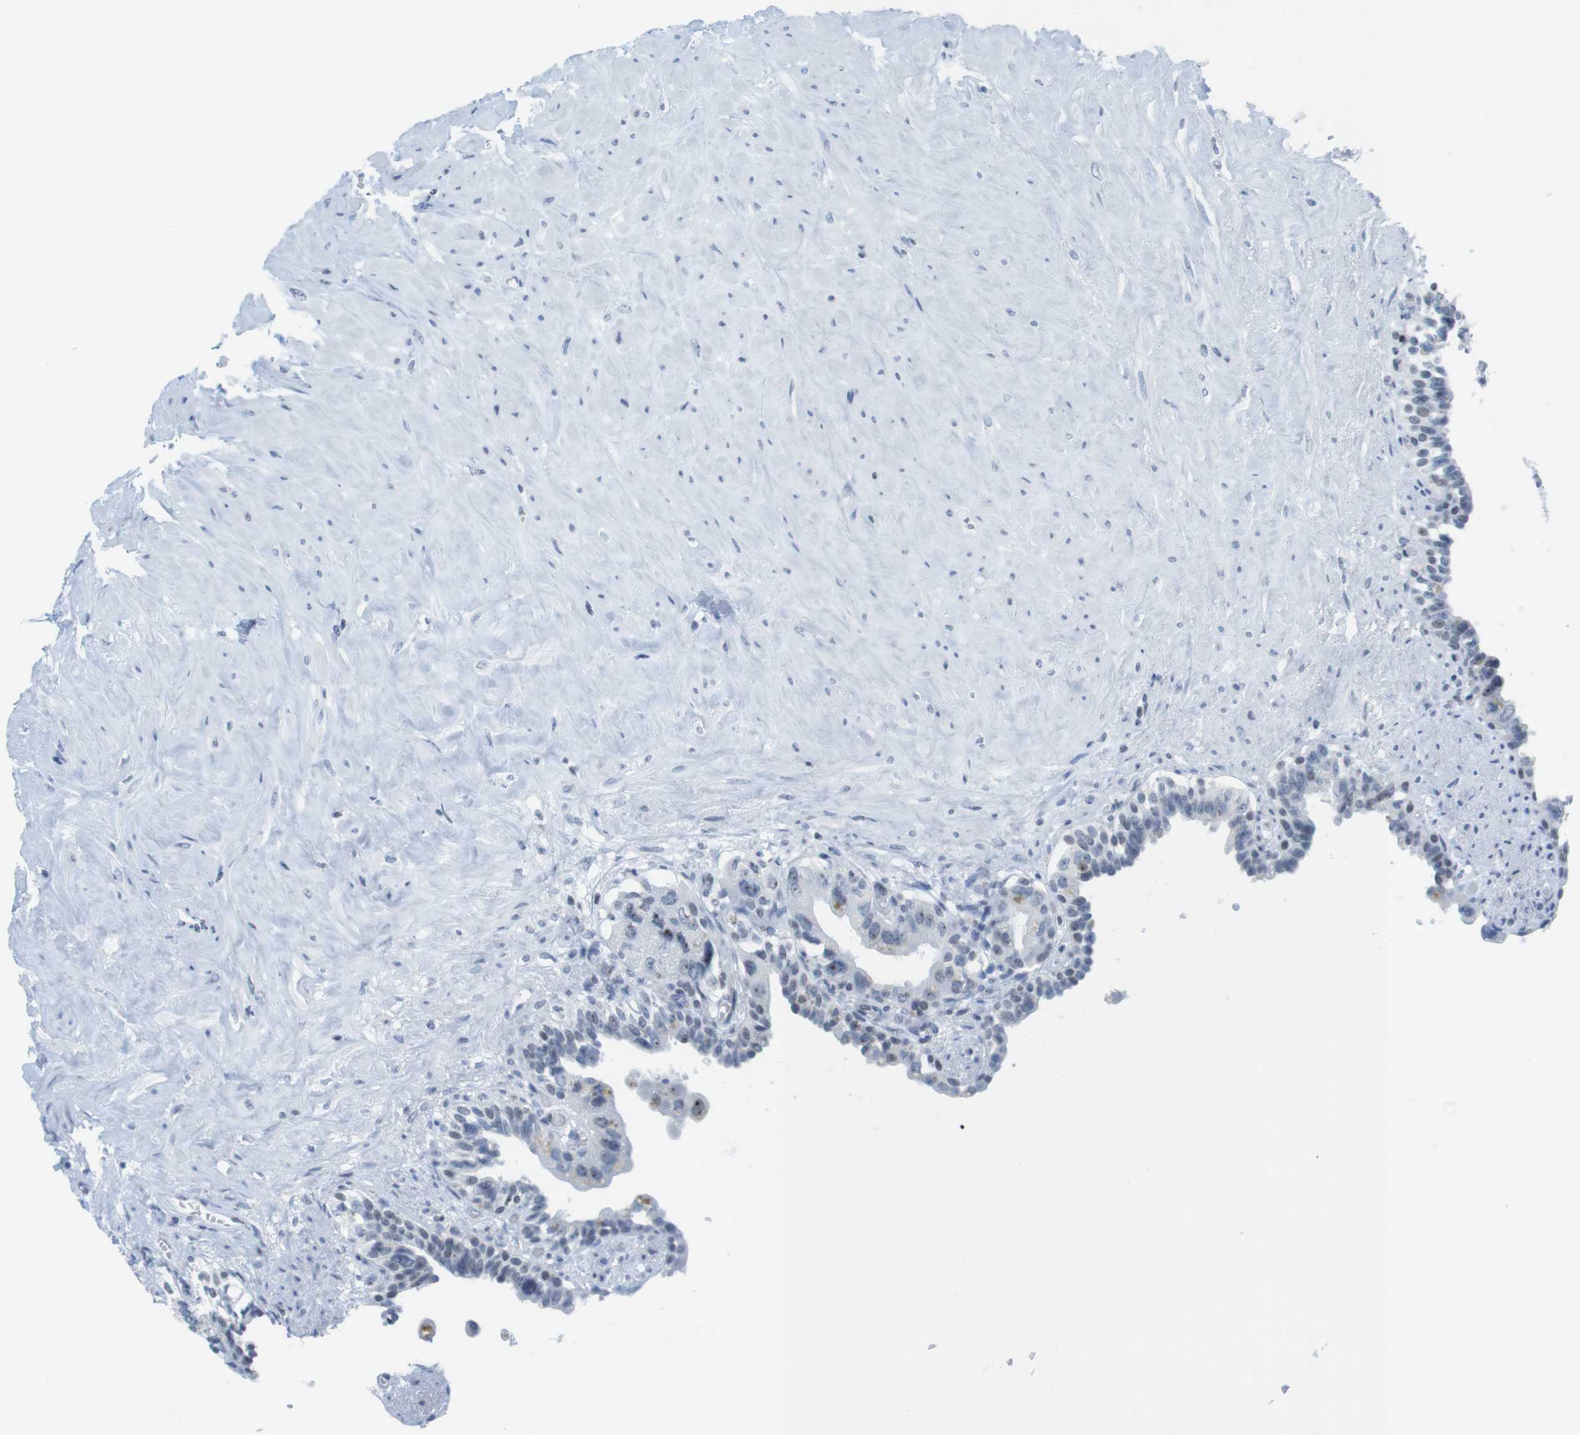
{"staining": {"intensity": "weak", "quantity": "<25%", "location": "nuclear"}, "tissue": "seminal vesicle", "cell_type": "Glandular cells", "image_type": "normal", "snomed": [{"axis": "morphology", "description": "Normal tissue, NOS"}, {"axis": "topography", "description": "Seminal veicle"}], "caption": "Immunohistochemistry (IHC) histopathology image of benign seminal vesicle: seminal vesicle stained with DAB (3,3'-diaminobenzidine) shows no significant protein expression in glandular cells. Nuclei are stained in blue.", "gene": "NIFK", "patient": {"sex": "male", "age": 63}}